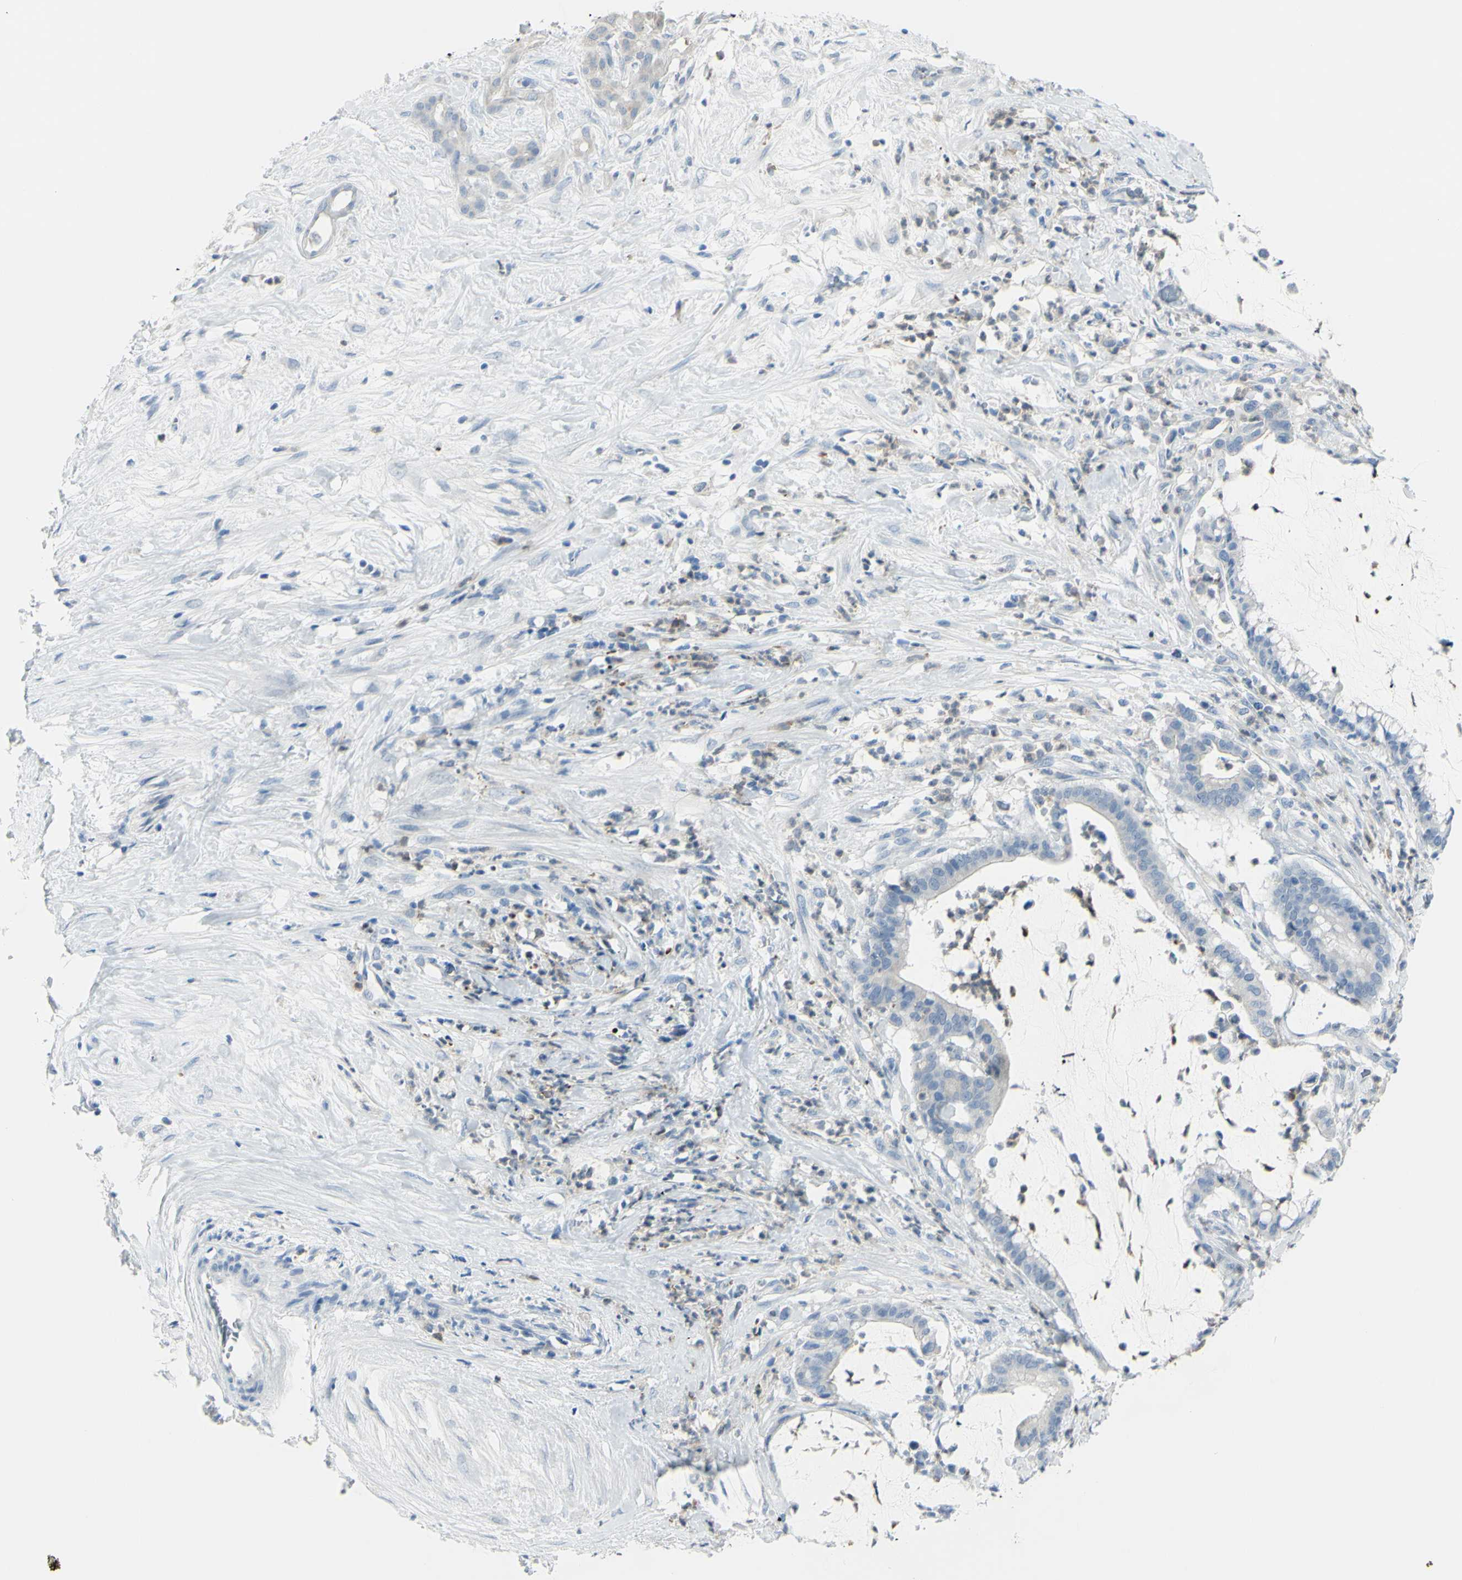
{"staining": {"intensity": "negative", "quantity": "none", "location": "none"}, "tissue": "pancreatic cancer", "cell_type": "Tumor cells", "image_type": "cancer", "snomed": [{"axis": "morphology", "description": "Adenocarcinoma, NOS"}, {"axis": "topography", "description": "Pancreas"}], "caption": "This is an immunohistochemistry histopathology image of pancreatic cancer (adenocarcinoma). There is no positivity in tumor cells.", "gene": "ZNF557", "patient": {"sex": "male", "age": 41}}